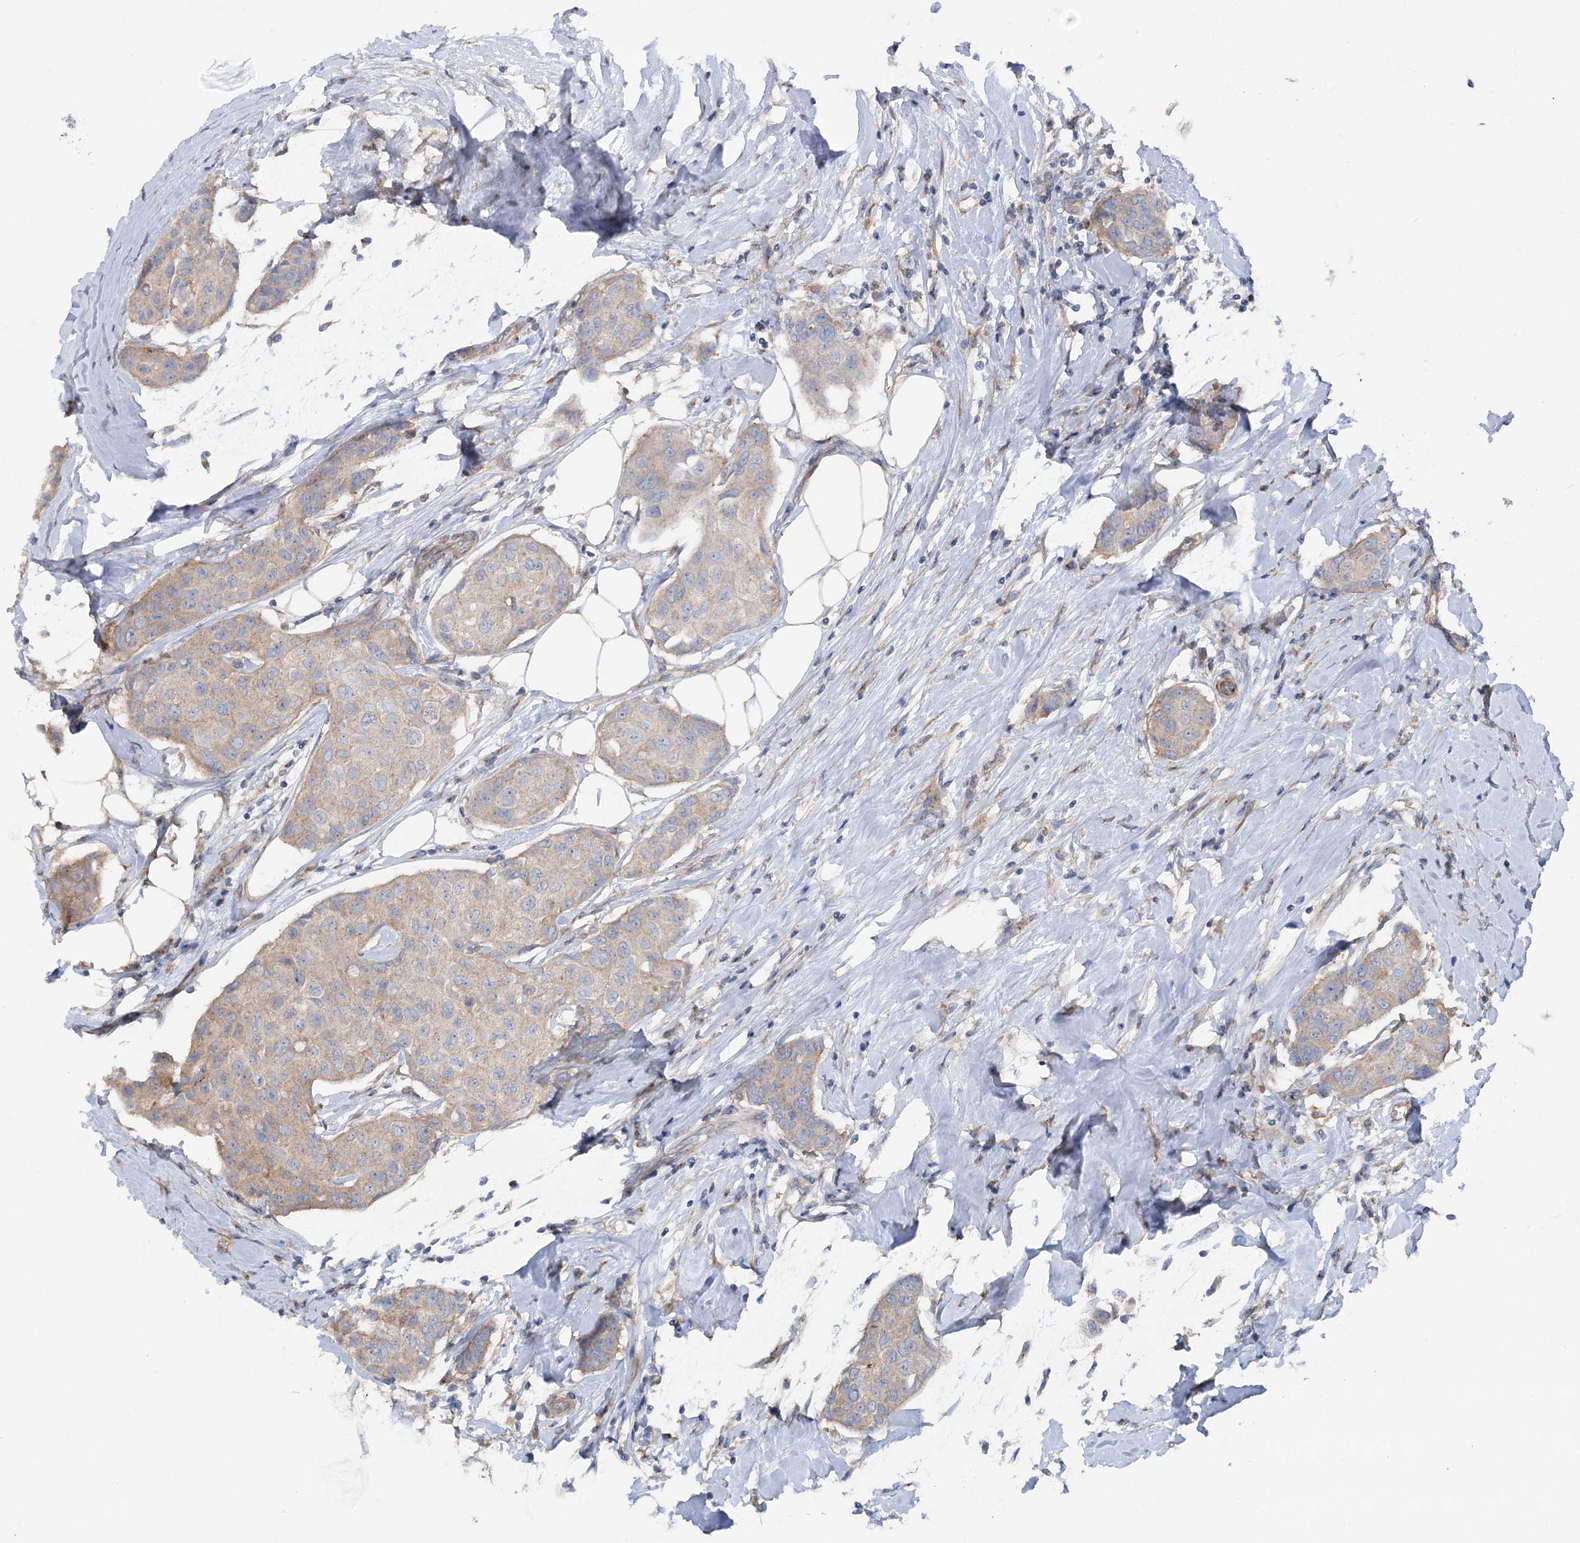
{"staining": {"intensity": "weak", "quantity": ">75%", "location": "cytoplasmic/membranous"}, "tissue": "breast cancer", "cell_type": "Tumor cells", "image_type": "cancer", "snomed": [{"axis": "morphology", "description": "Duct carcinoma"}, {"axis": "topography", "description": "Breast"}], "caption": "Tumor cells reveal low levels of weak cytoplasmic/membranous positivity in approximately >75% of cells in breast cancer. Immunohistochemistry stains the protein of interest in brown and the nuclei are stained blue.", "gene": "SCN11A", "patient": {"sex": "female", "age": 80}}